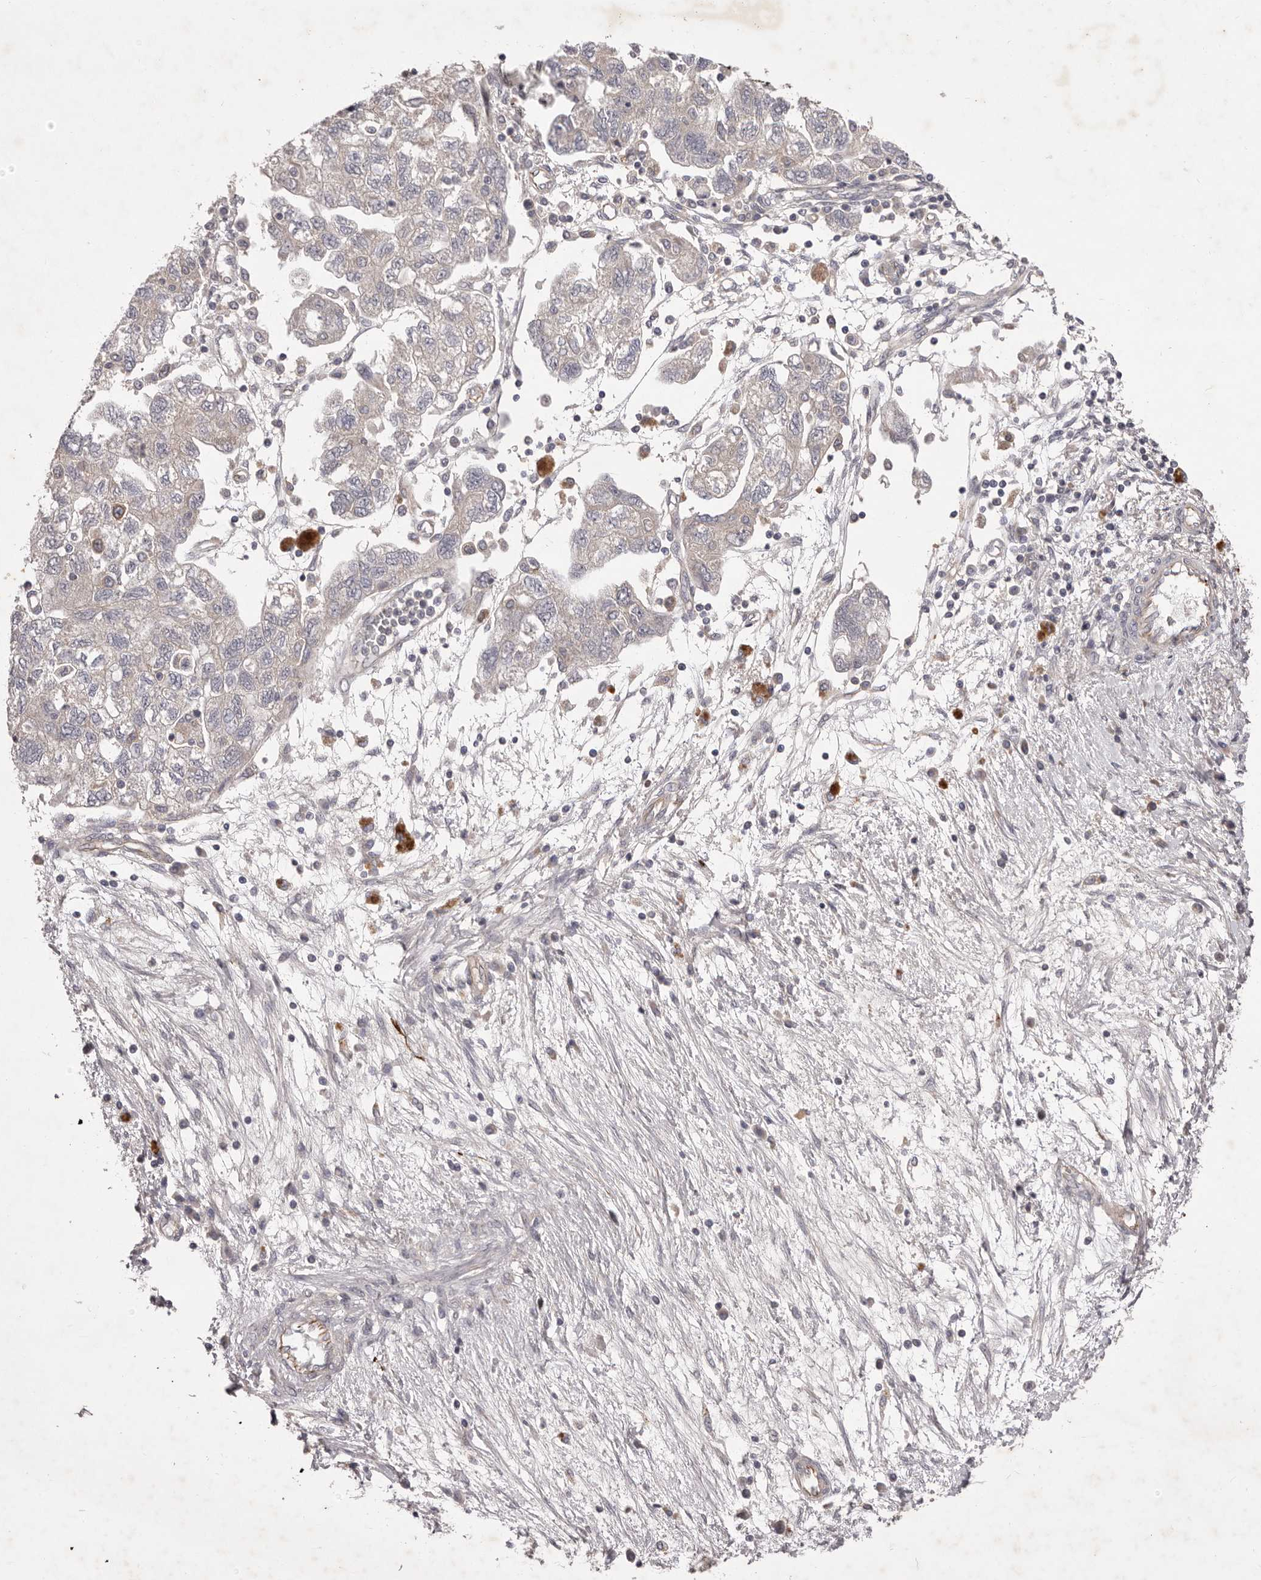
{"staining": {"intensity": "negative", "quantity": "none", "location": "none"}, "tissue": "ovarian cancer", "cell_type": "Tumor cells", "image_type": "cancer", "snomed": [{"axis": "morphology", "description": "Carcinoma, NOS"}, {"axis": "morphology", "description": "Cystadenocarcinoma, serous, NOS"}, {"axis": "topography", "description": "Ovary"}], "caption": "IHC of human ovarian carcinoma demonstrates no positivity in tumor cells.", "gene": "PNRC1", "patient": {"sex": "female", "age": 69}}